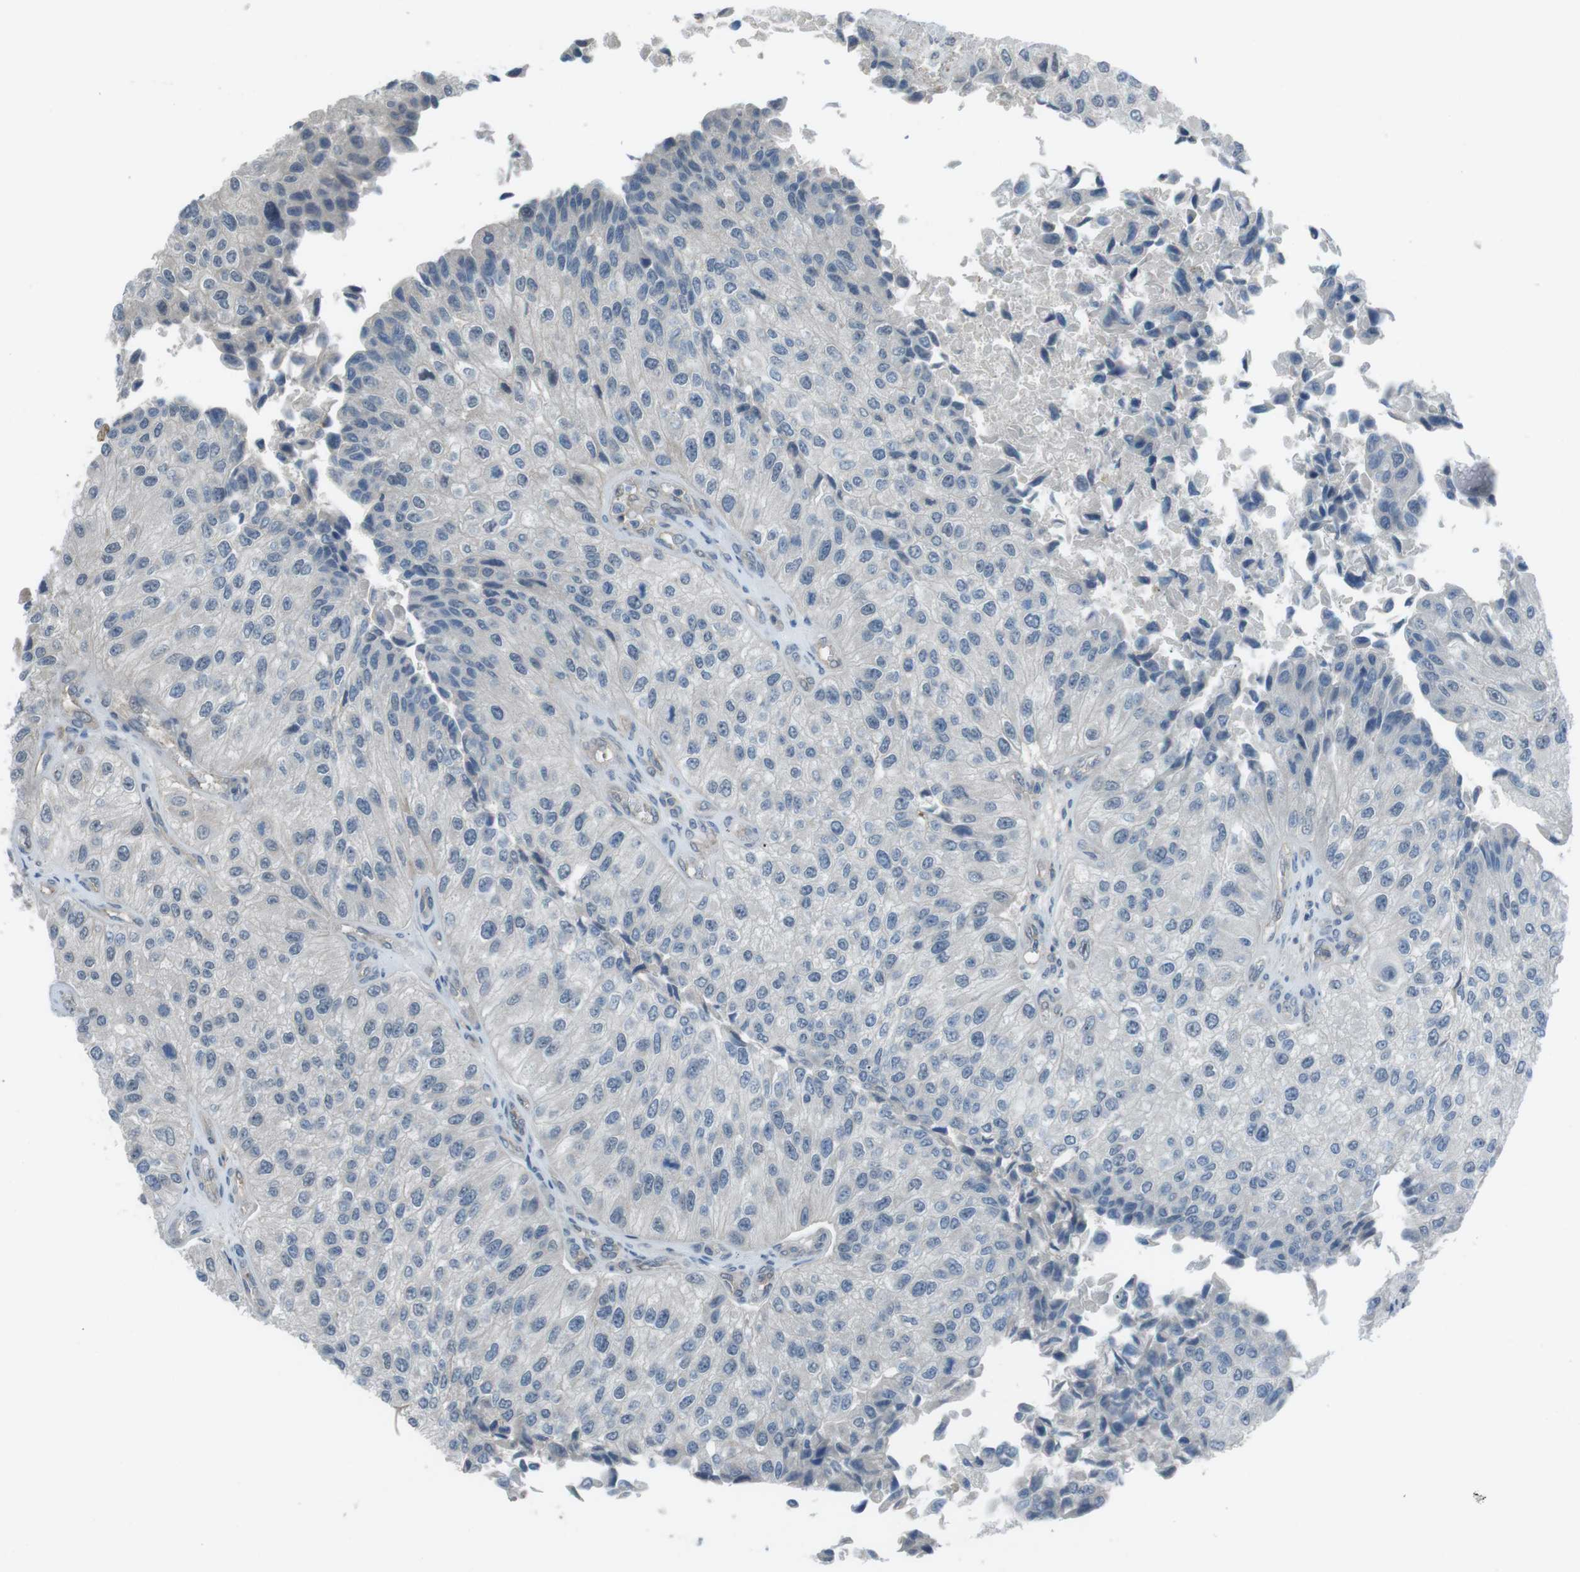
{"staining": {"intensity": "negative", "quantity": "none", "location": "none"}, "tissue": "urothelial cancer", "cell_type": "Tumor cells", "image_type": "cancer", "snomed": [{"axis": "morphology", "description": "Urothelial carcinoma, High grade"}, {"axis": "topography", "description": "Kidney"}, {"axis": "topography", "description": "Urinary bladder"}], "caption": "DAB immunohistochemical staining of urothelial cancer reveals no significant expression in tumor cells.", "gene": "ANK2", "patient": {"sex": "male", "age": 77}}